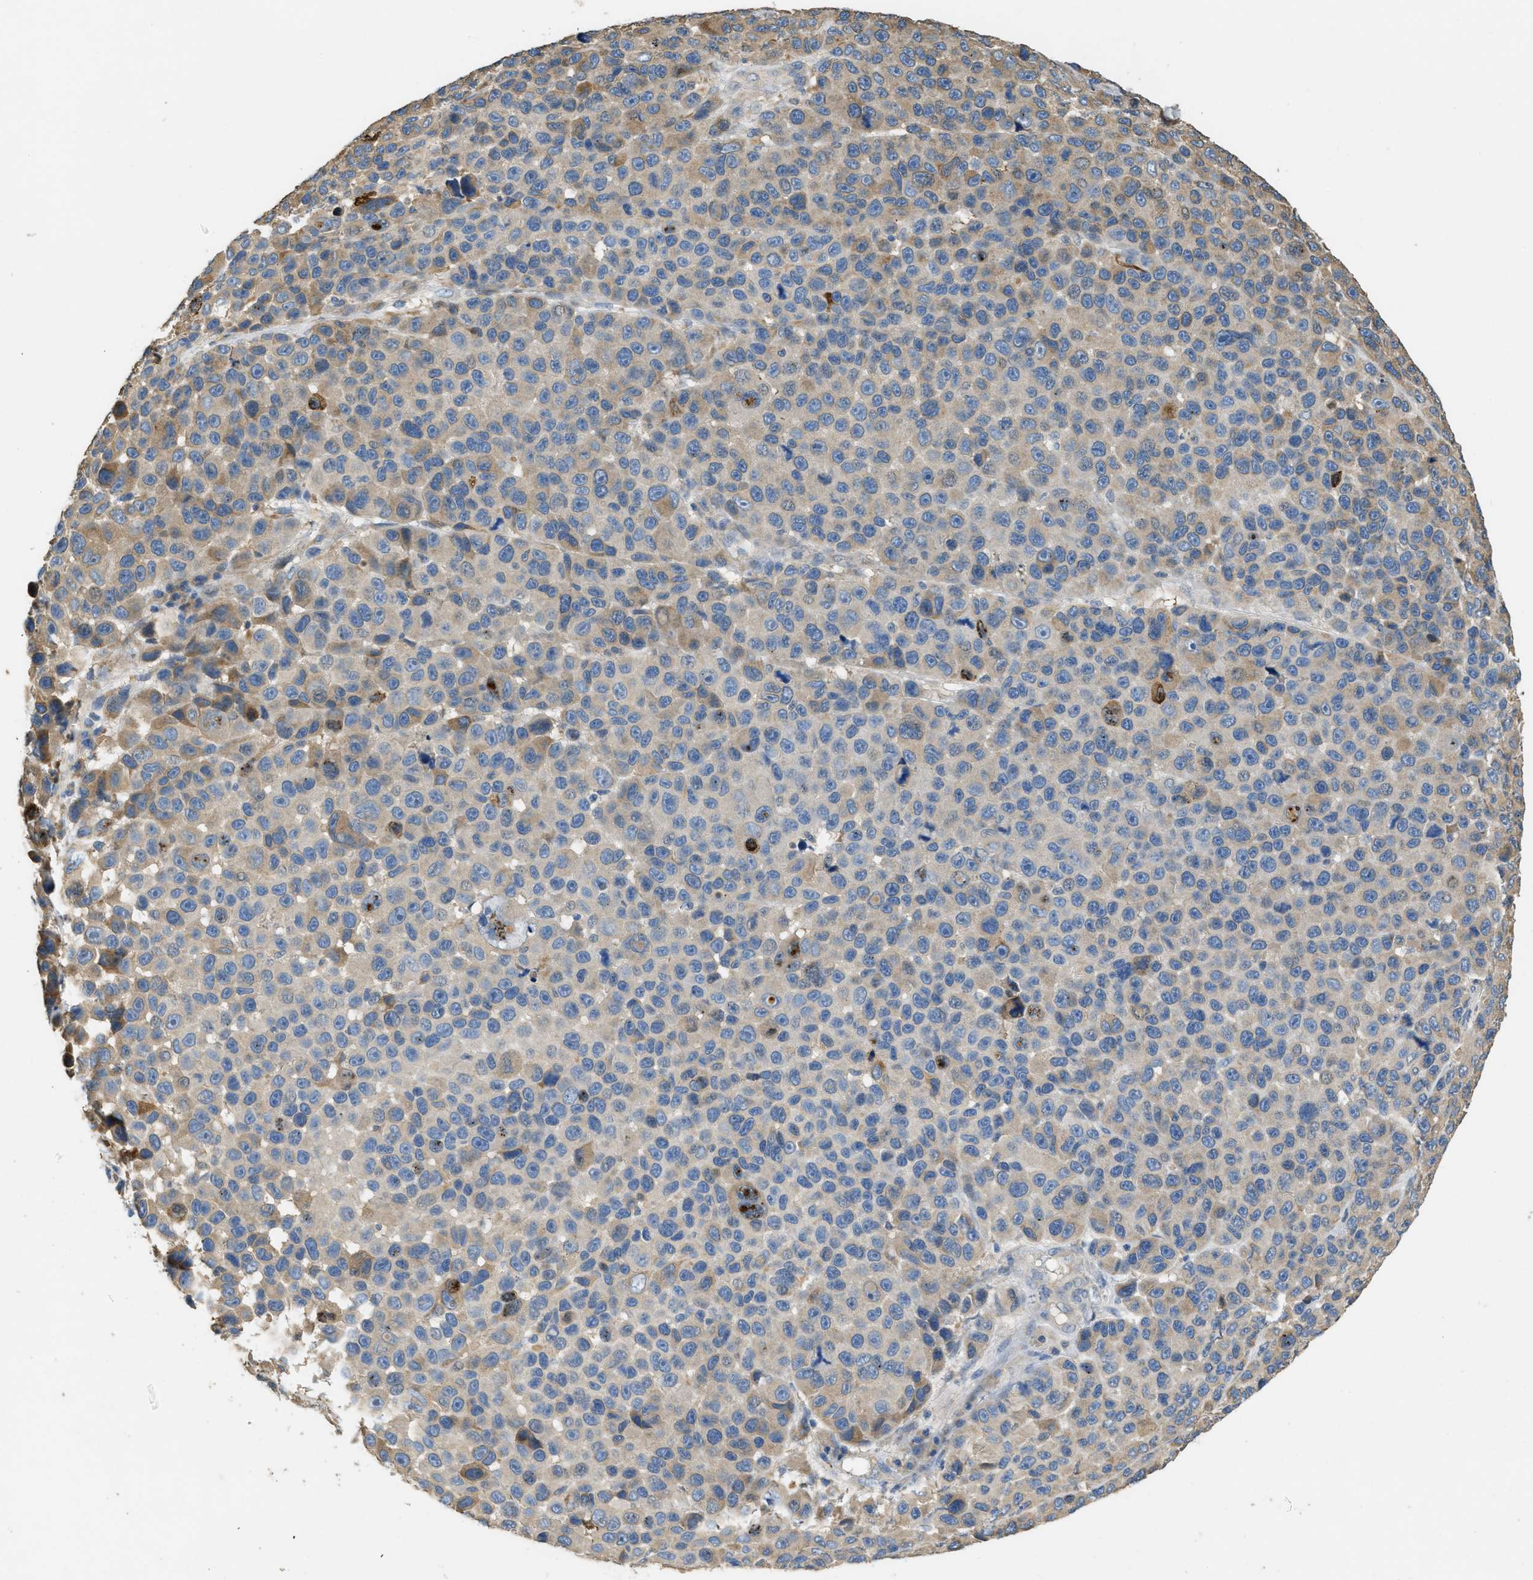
{"staining": {"intensity": "weak", "quantity": "25%-75%", "location": "cytoplasmic/membranous"}, "tissue": "melanoma", "cell_type": "Tumor cells", "image_type": "cancer", "snomed": [{"axis": "morphology", "description": "Malignant melanoma, NOS"}, {"axis": "topography", "description": "Skin"}], "caption": "DAB (3,3'-diaminobenzidine) immunohistochemical staining of human malignant melanoma displays weak cytoplasmic/membranous protein positivity in approximately 25%-75% of tumor cells.", "gene": "RIPK2", "patient": {"sex": "male", "age": 53}}